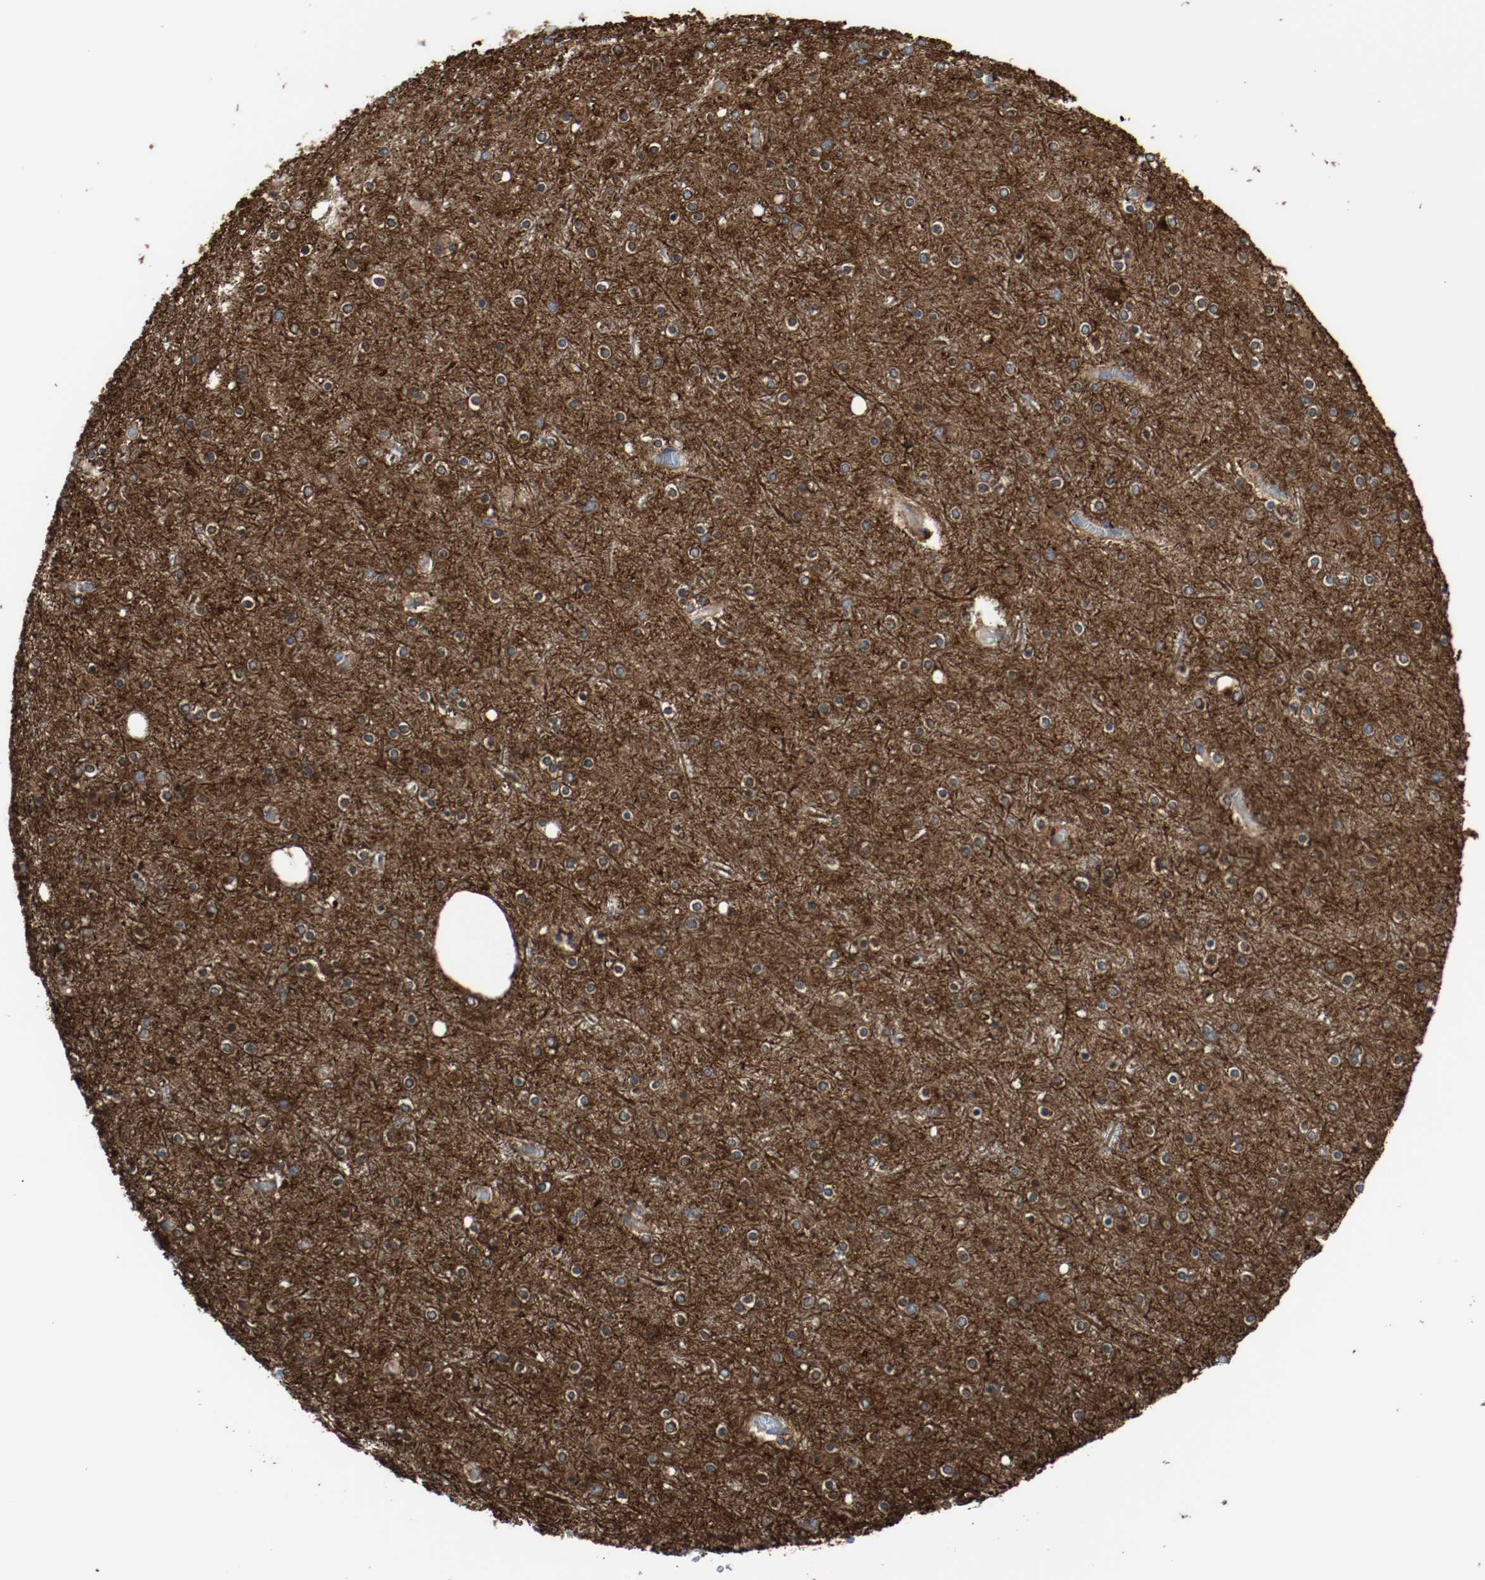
{"staining": {"intensity": "negative", "quantity": "none", "location": "none"}, "tissue": "cerebral cortex", "cell_type": "Endothelial cells", "image_type": "normal", "snomed": [{"axis": "morphology", "description": "Normal tissue, NOS"}, {"axis": "topography", "description": "Cerebral cortex"}], "caption": "DAB immunohistochemical staining of benign human cerebral cortex shows no significant staining in endothelial cells.", "gene": "TUBA3D", "patient": {"sex": "female", "age": 54}}